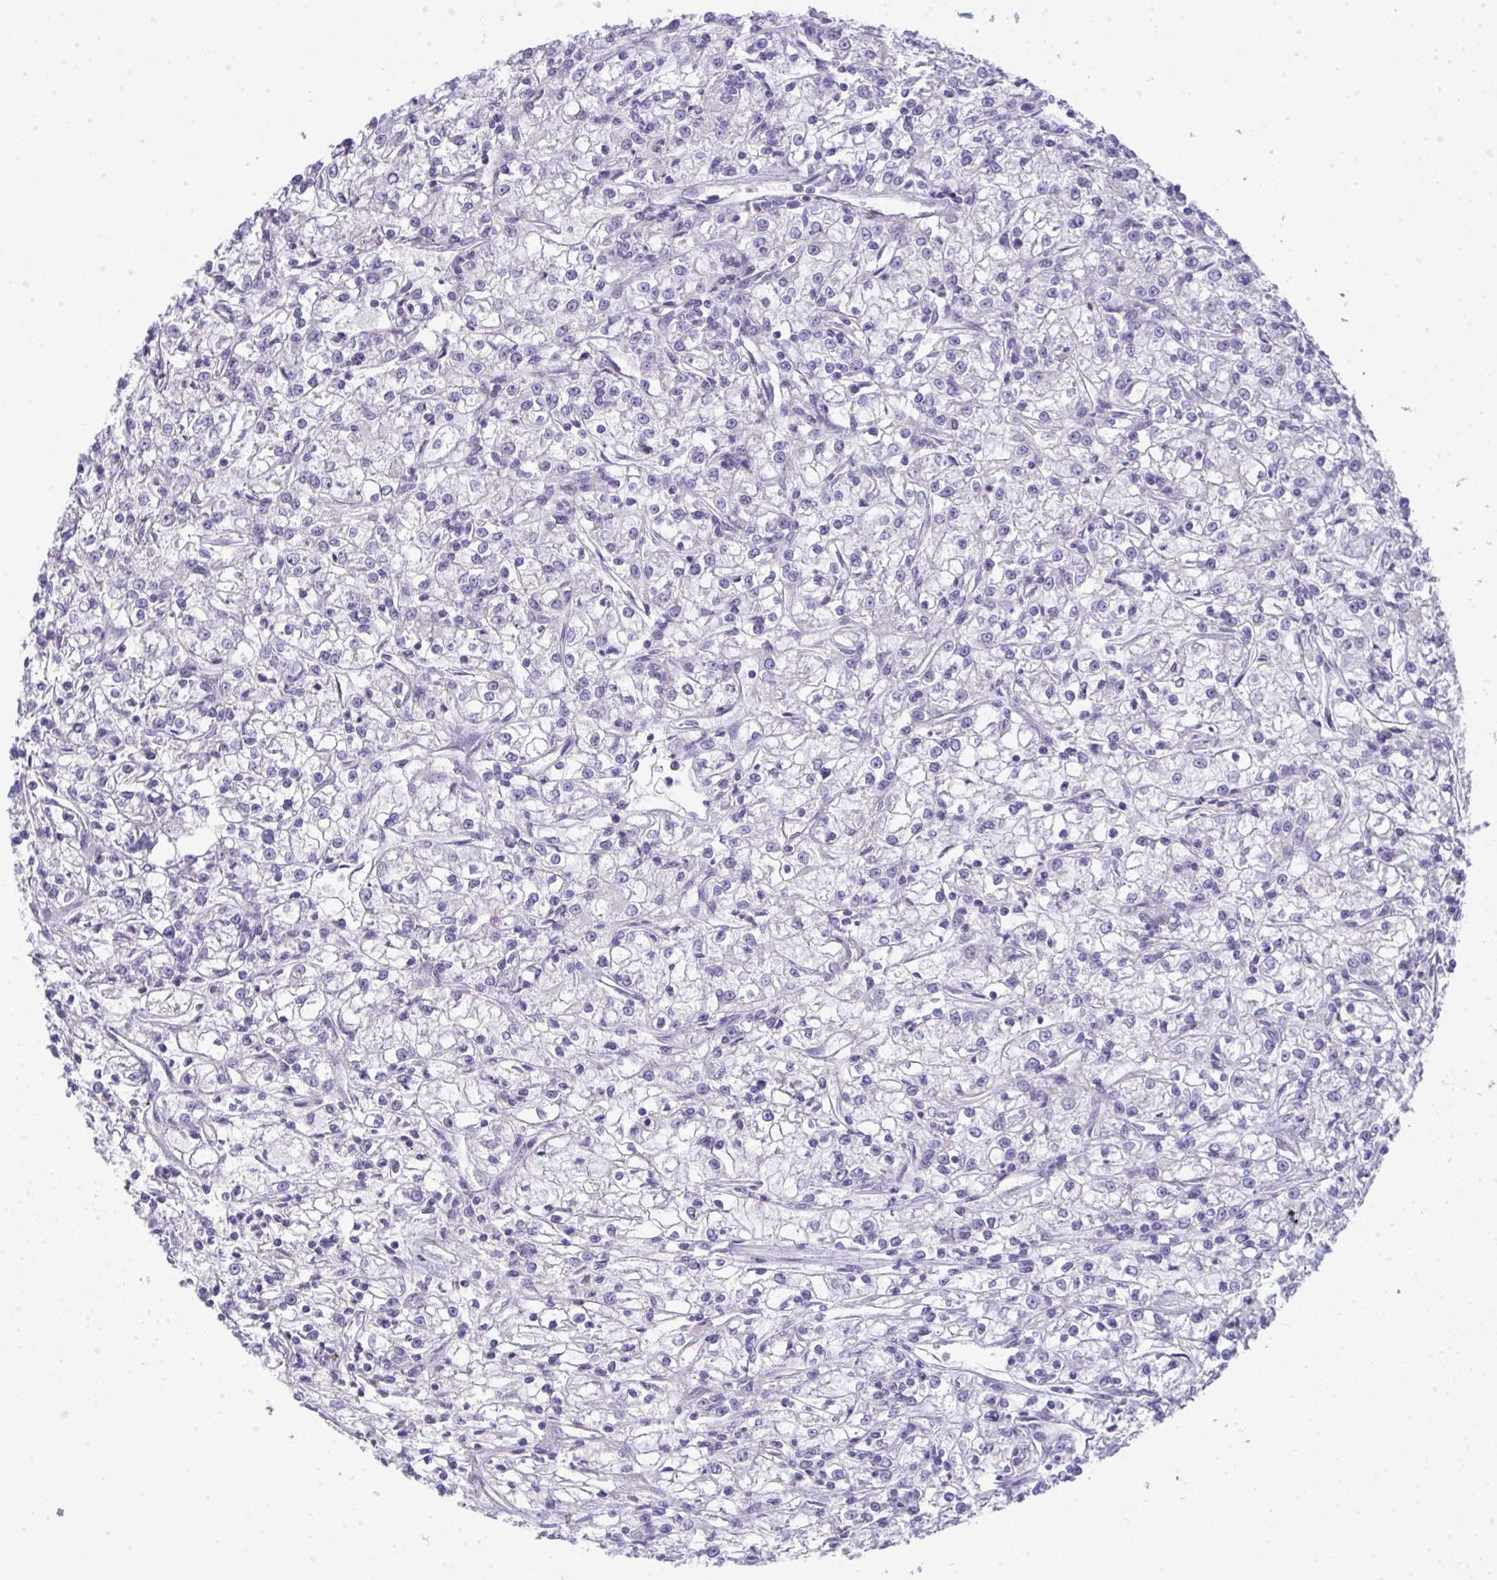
{"staining": {"intensity": "negative", "quantity": "none", "location": "none"}, "tissue": "renal cancer", "cell_type": "Tumor cells", "image_type": "cancer", "snomed": [{"axis": "morphology", "description": "Adenocarcinoma, NOS"}, {"axis": "topography", "description": "Kidney"}], "caption": "Immunohistochemistry (IHC) image of neoplastic tissue: human renal cancer (adenocarcinoma) stained with DAB (3,3'-diaminobenzidine) displays no significant protein positivity in tumor cells.", "gene": "GALNT16", "patient": {"sex": "female", "age": 59}}